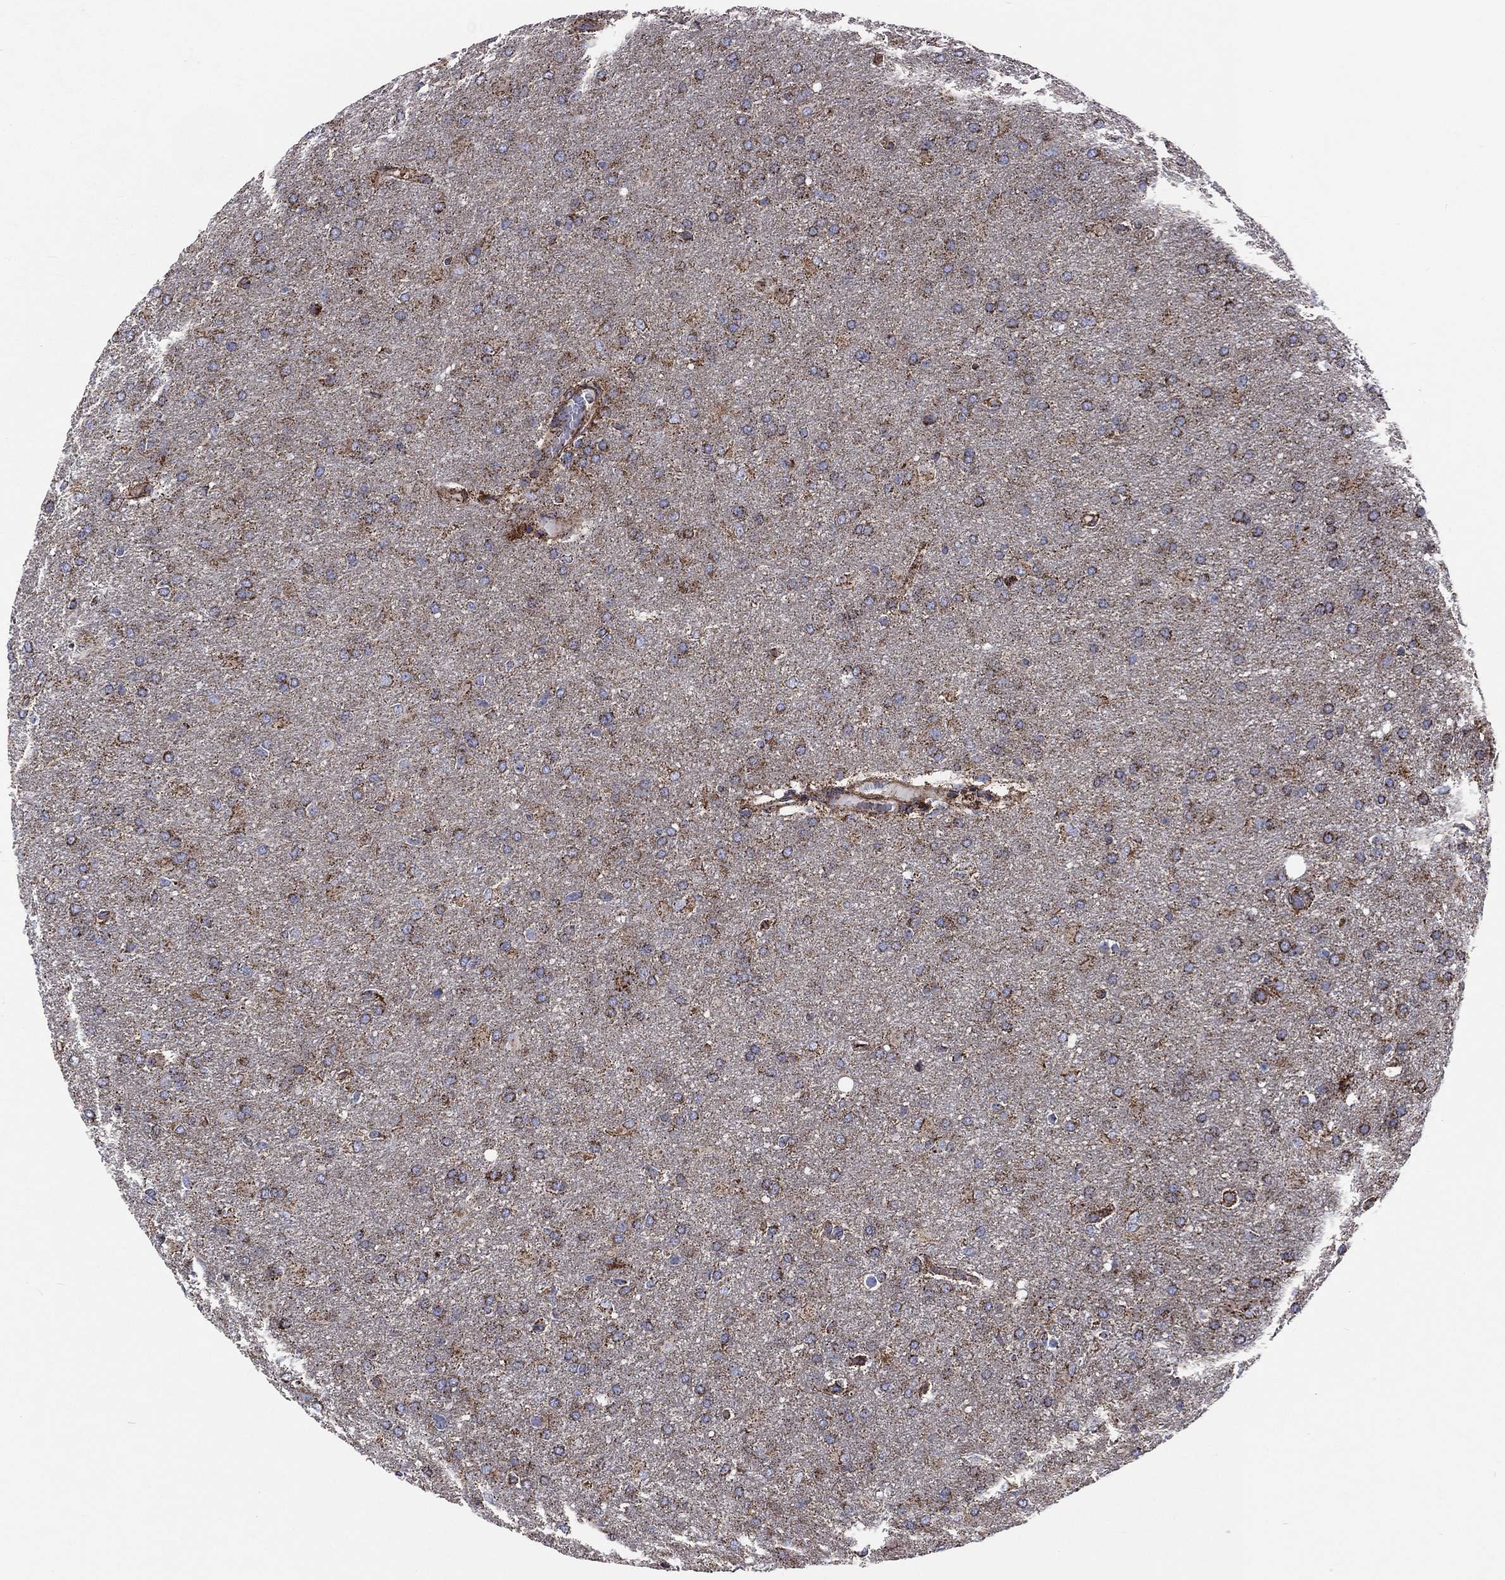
{"staining": {"intensity": "moderate", "quantity": ">75%", "location": "cytoplasmic/membranous"}, "tissue": "glioma", "cell_type": "Tumor cells", "image_type": "cancer", "snomed": [{"axis": "morphology", "description": "Glioma, malignant, High grade"}, {"axis": "topography", "description": "Brain"}], "caption": "Human malignant high-grade glioma stained for a protein (brown) shows moderate cytoplasmic/membranous positive expression in approximately >75% of tumor cells.", "gene": "ANKRD37", "patient": {"sex": "male", "age": 68}}